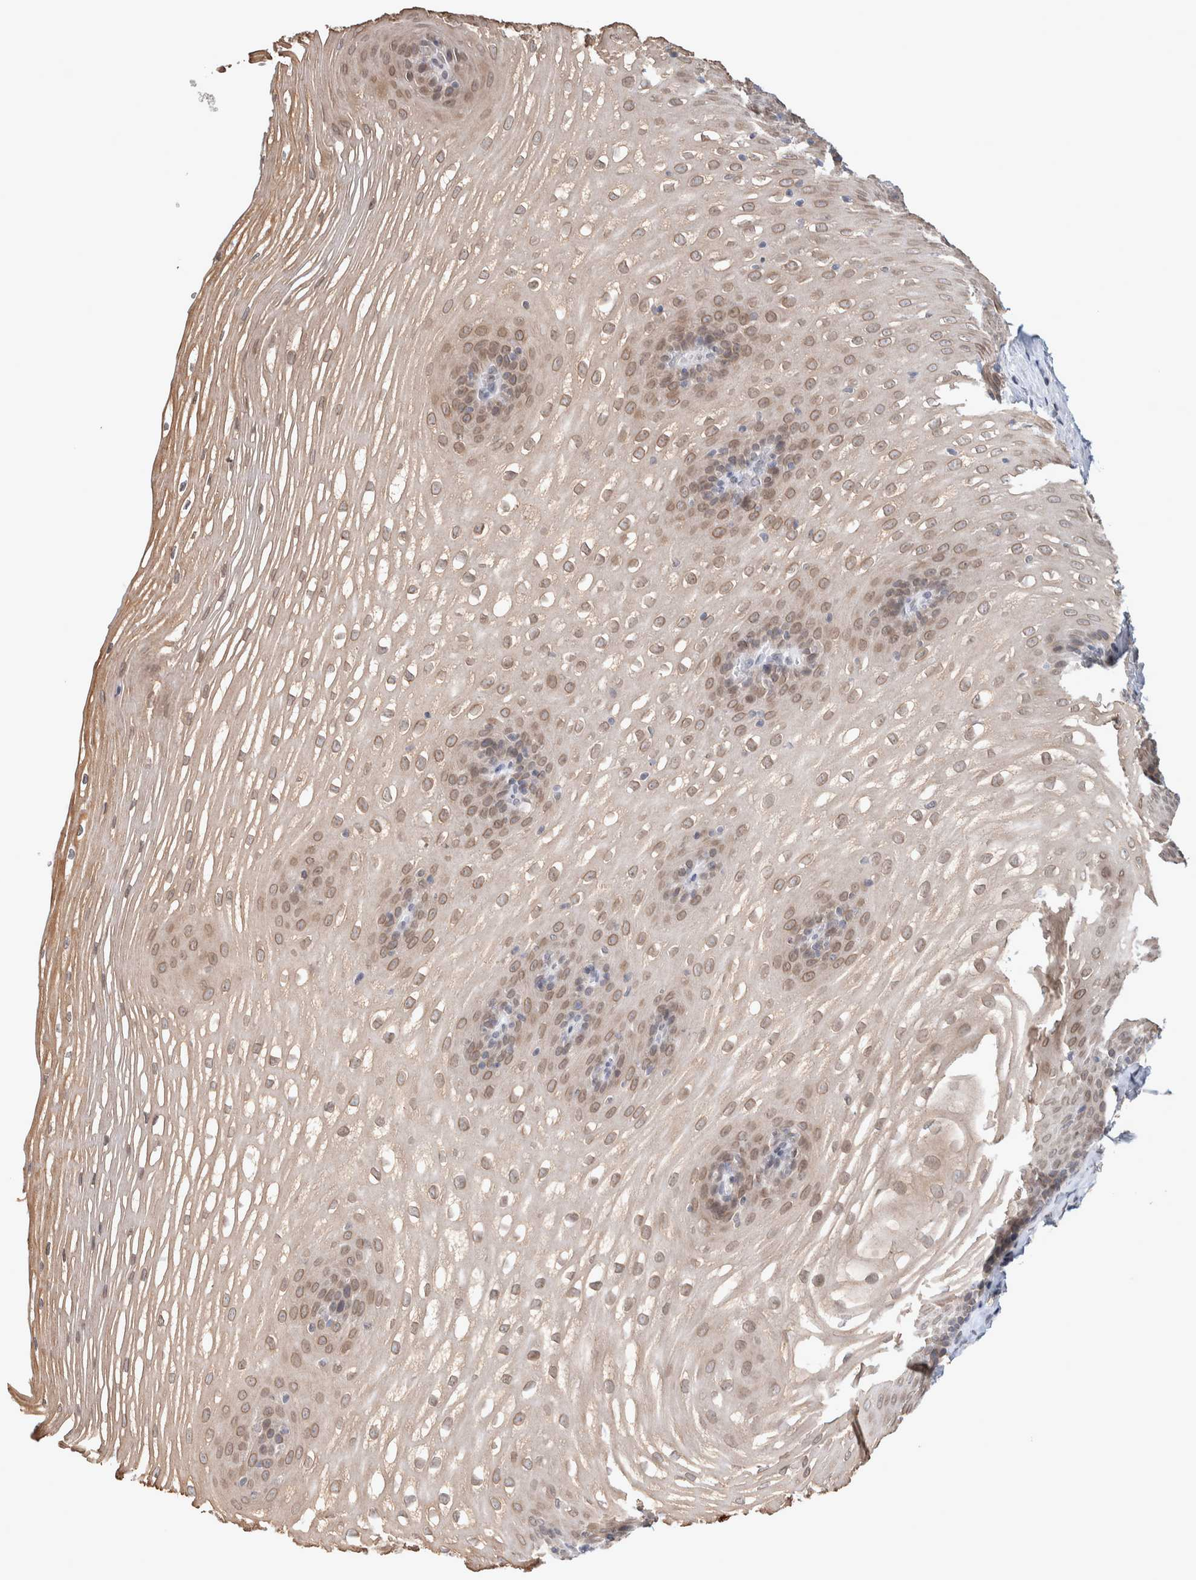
{"staining": {"intensity": "moderate", "quantity": "<25%", "location": "cytoplasmic/membranous,nuclear"}, "tissue": "esophagus", "cell_type": "Squamous epithelial cells", "image_type": "normal", "snomed": [{"axis": "morphology", "description": "Normal tissue, NOS"}, {"axis": "topography", "description": "Esophagus"}], "caption": "Squamous epithelial cells reveal moderate cytoplasmic/membranous,nuclear positivity in about <25% of cells in benign esophagus.", "gene": "CRAT", "patient": {"sex": "female", "age": 66}}